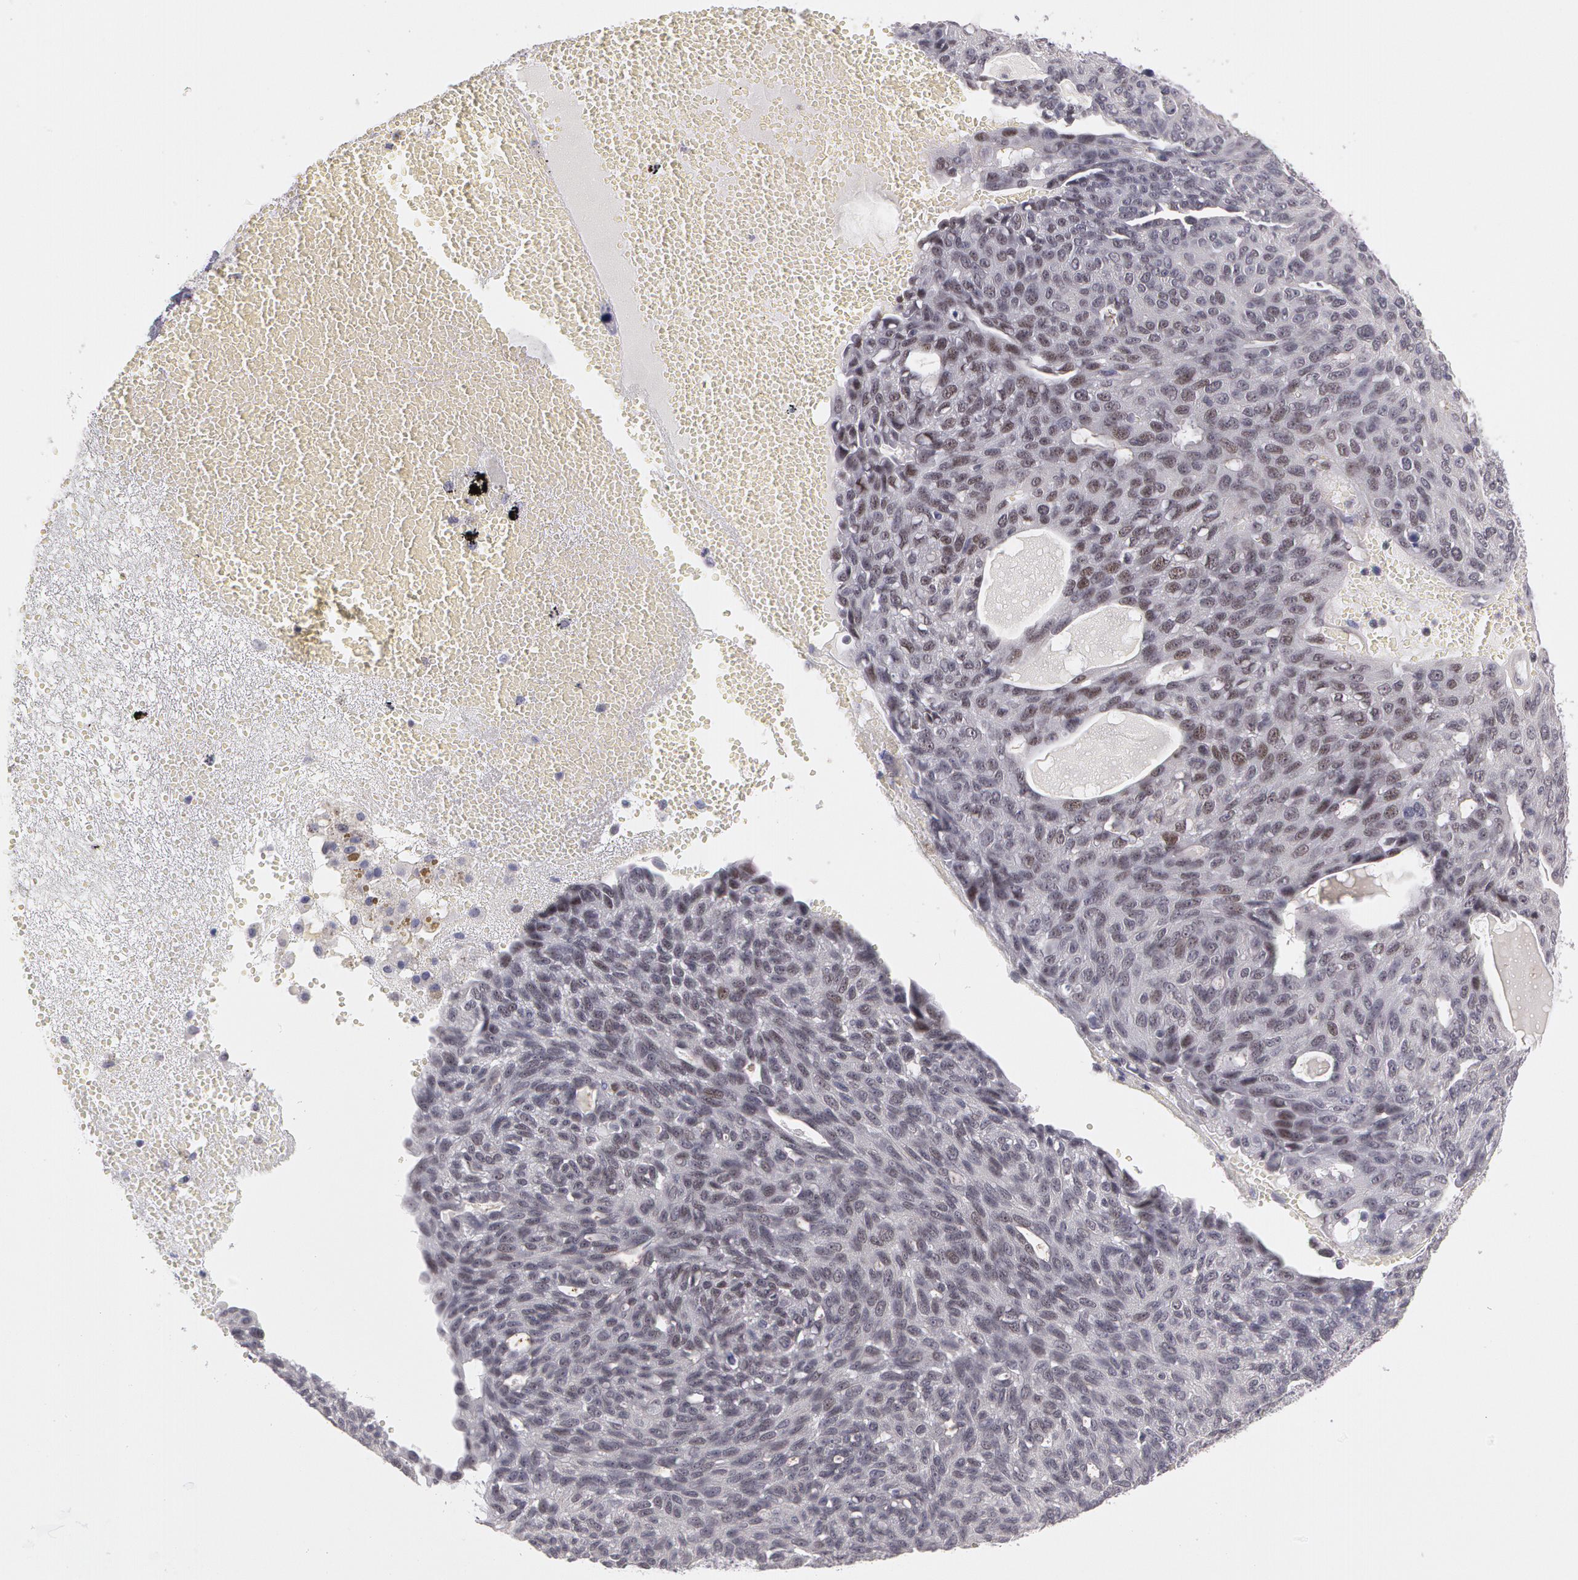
{"staining": {"intensity": "weak", "quantity": "<25%", "location": "nuclear"}, "tissue": "ovarian cancer", "cell_type": "Tumor cells", "image_type": "cancer", "snomed": [{"axis": "morphology", "description": "Carcinoma, endometroid"}, {"axis": "topography", "description": "Ovary"}], "caption": "An image of human ovarian cancer (endometroid carcinoma) is negative for staining in tumor cells. The staining is performed using DAB (3,3'-diaminobenzidine) brown chromogen with nuclei counter-stained in using hematoxylin.", "gene": "PRICKLE1", "patient": {"sex": "female", "age": 60}}